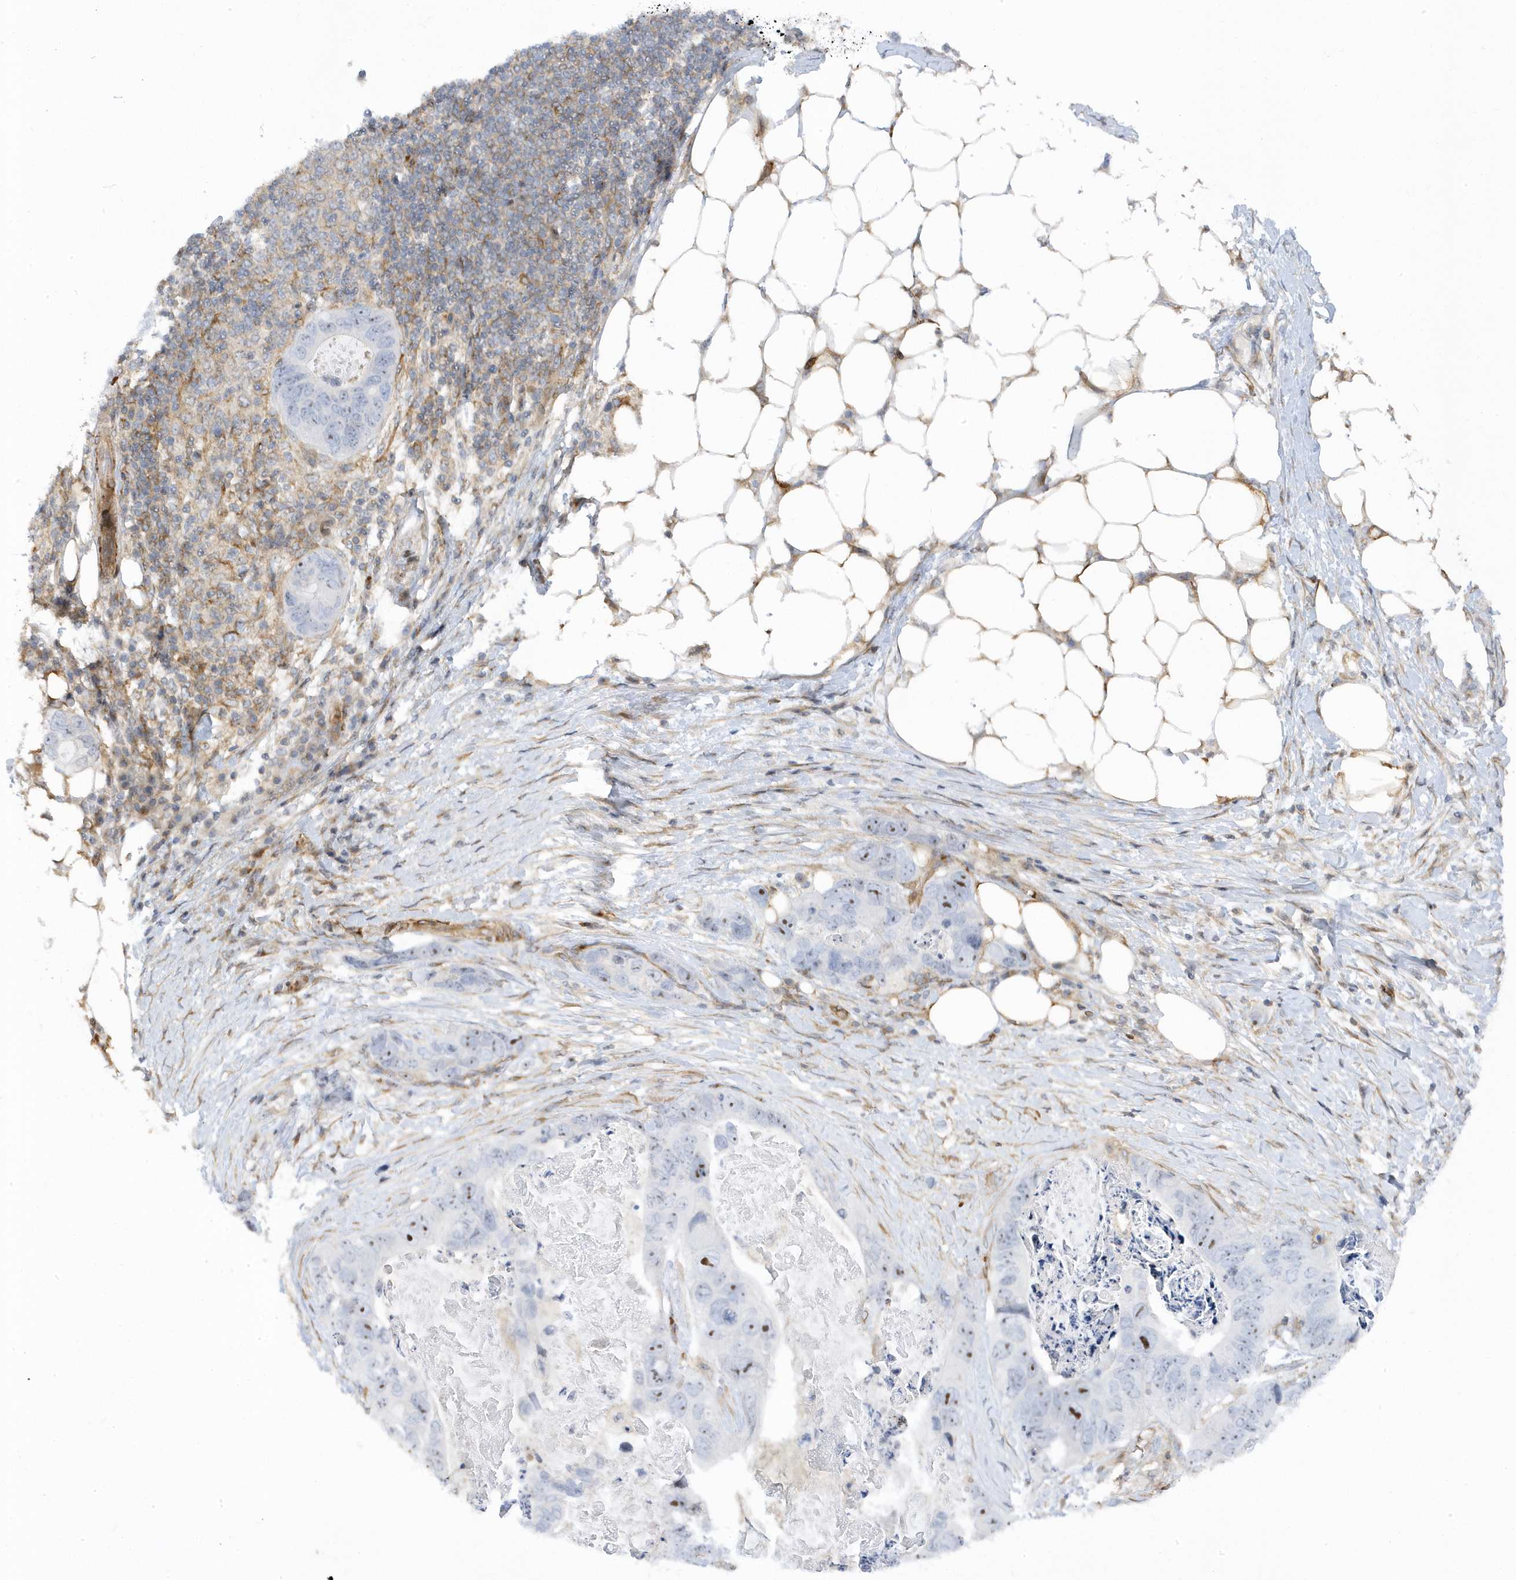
{"staining": {"intensity": "moderate", "quantity": "<25%", "location": "nuclear"}, "tissue": "stomach cancer", "cell_type": "Tumor cells", "image_type": "cancer", "snomed": [{"axis": "morphology", "description": "Adenocarcinoma, NOS"}, {"axis": "topography", "description": "Stomach"}], "caption": "Adenocarcinoma (stomach) stained for a protein (brown) reveals moderate nuclear positive staining in about <25% of tumor cells.", "gene": "MAP7D3", "patient": {"sex": "female", "age": 89}}